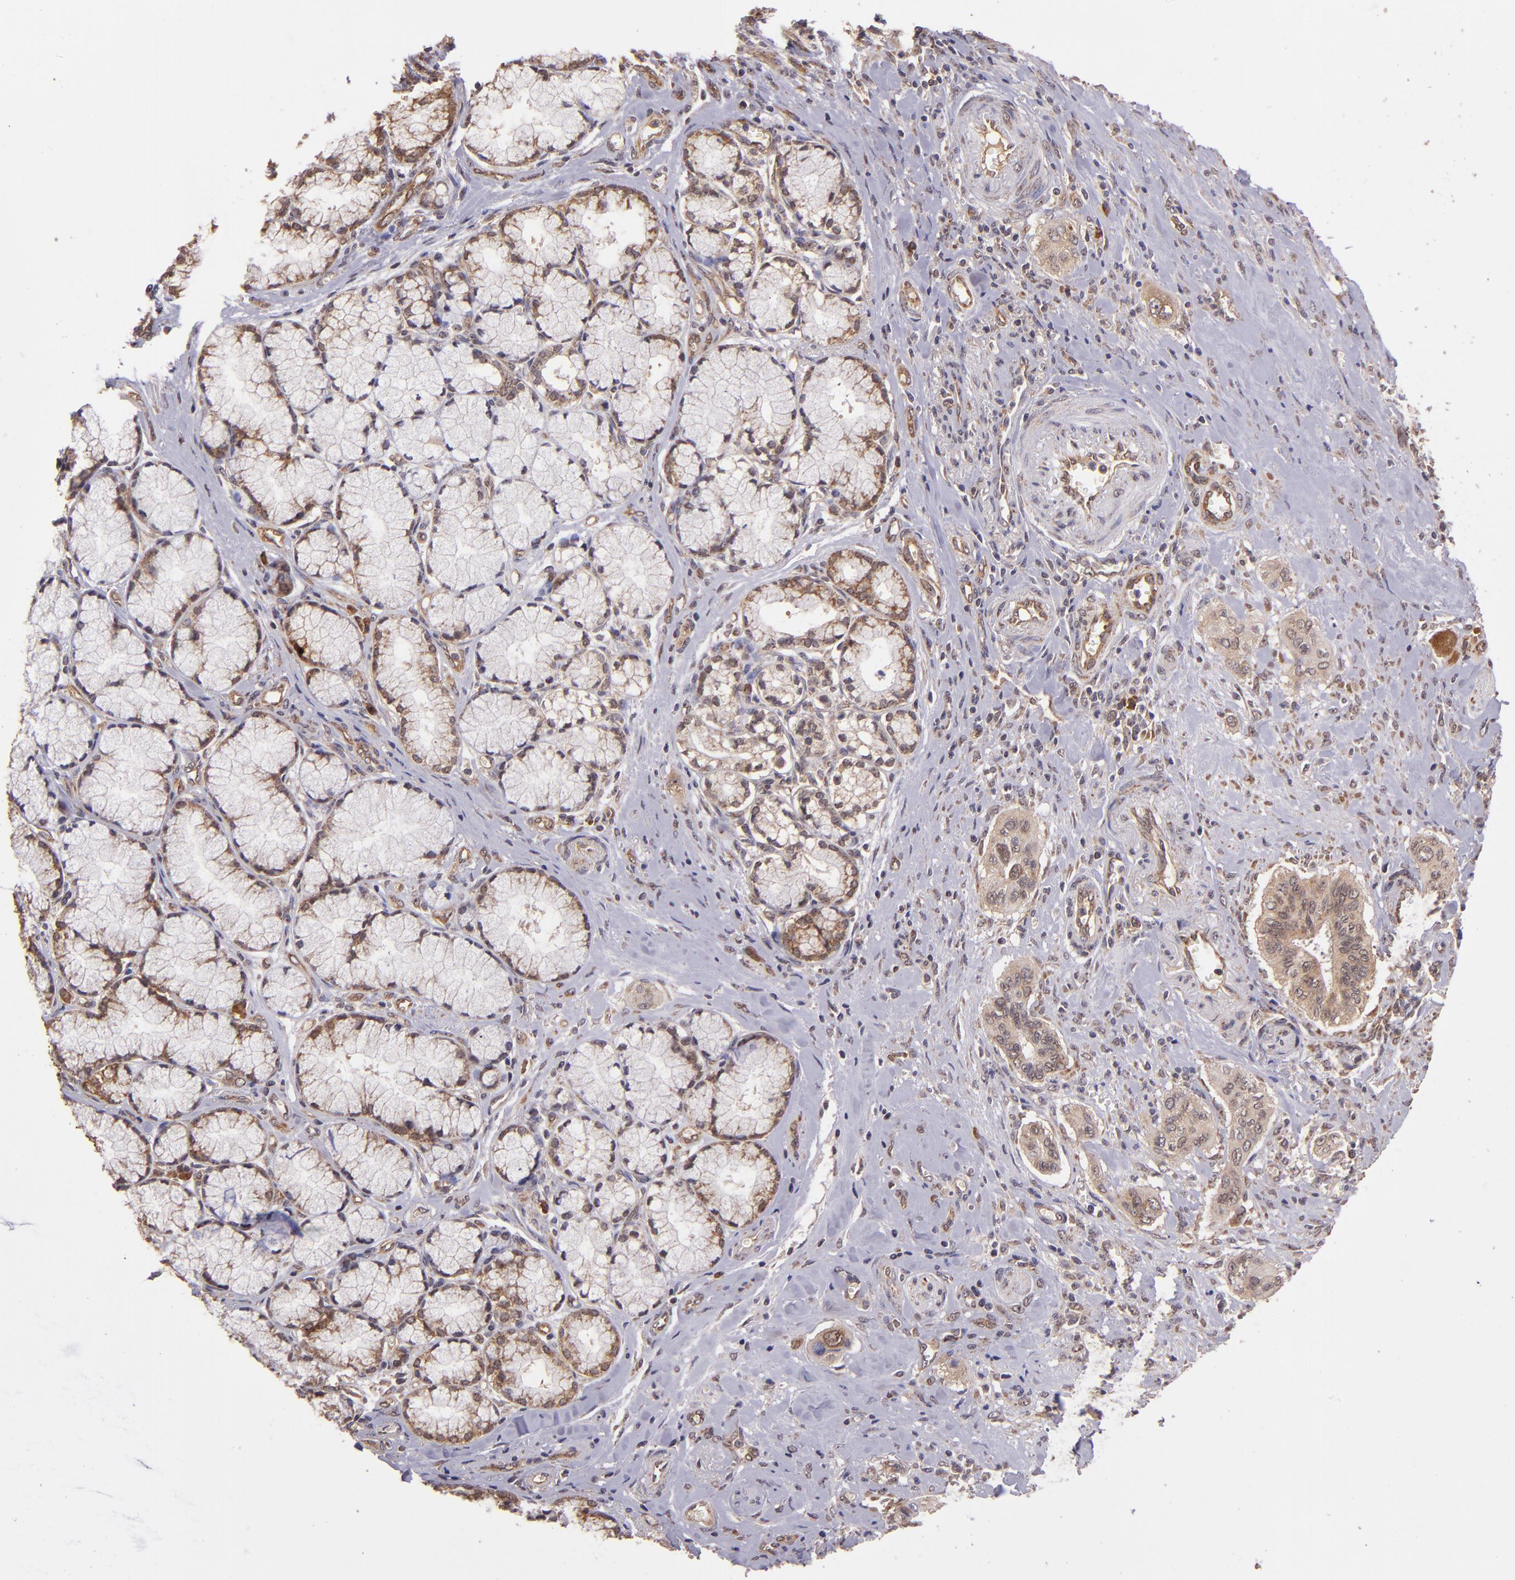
{"staining": {"intensity": "moderate", "quantity": ">75%", "location": "cytoplasmic/membranous"}, "tissue": "pancreatic cancer", "cell_type": "Tumor cells", "image_type": "cancer", "snomed": [{"axis": "morphology", "description": "Adenocarcinoma, NOS"}, {"axis": "topography", "description": "Pancreas"}], "caption": "Pancreatic cancer (adenocarcinoma) stained for a protein (brown) reveals moderate cytoplasmic/membranous positive expression in approximately >75% of tumor cells.", "gene": "USP51", "patient": {"sex": "male", "age": 77}}